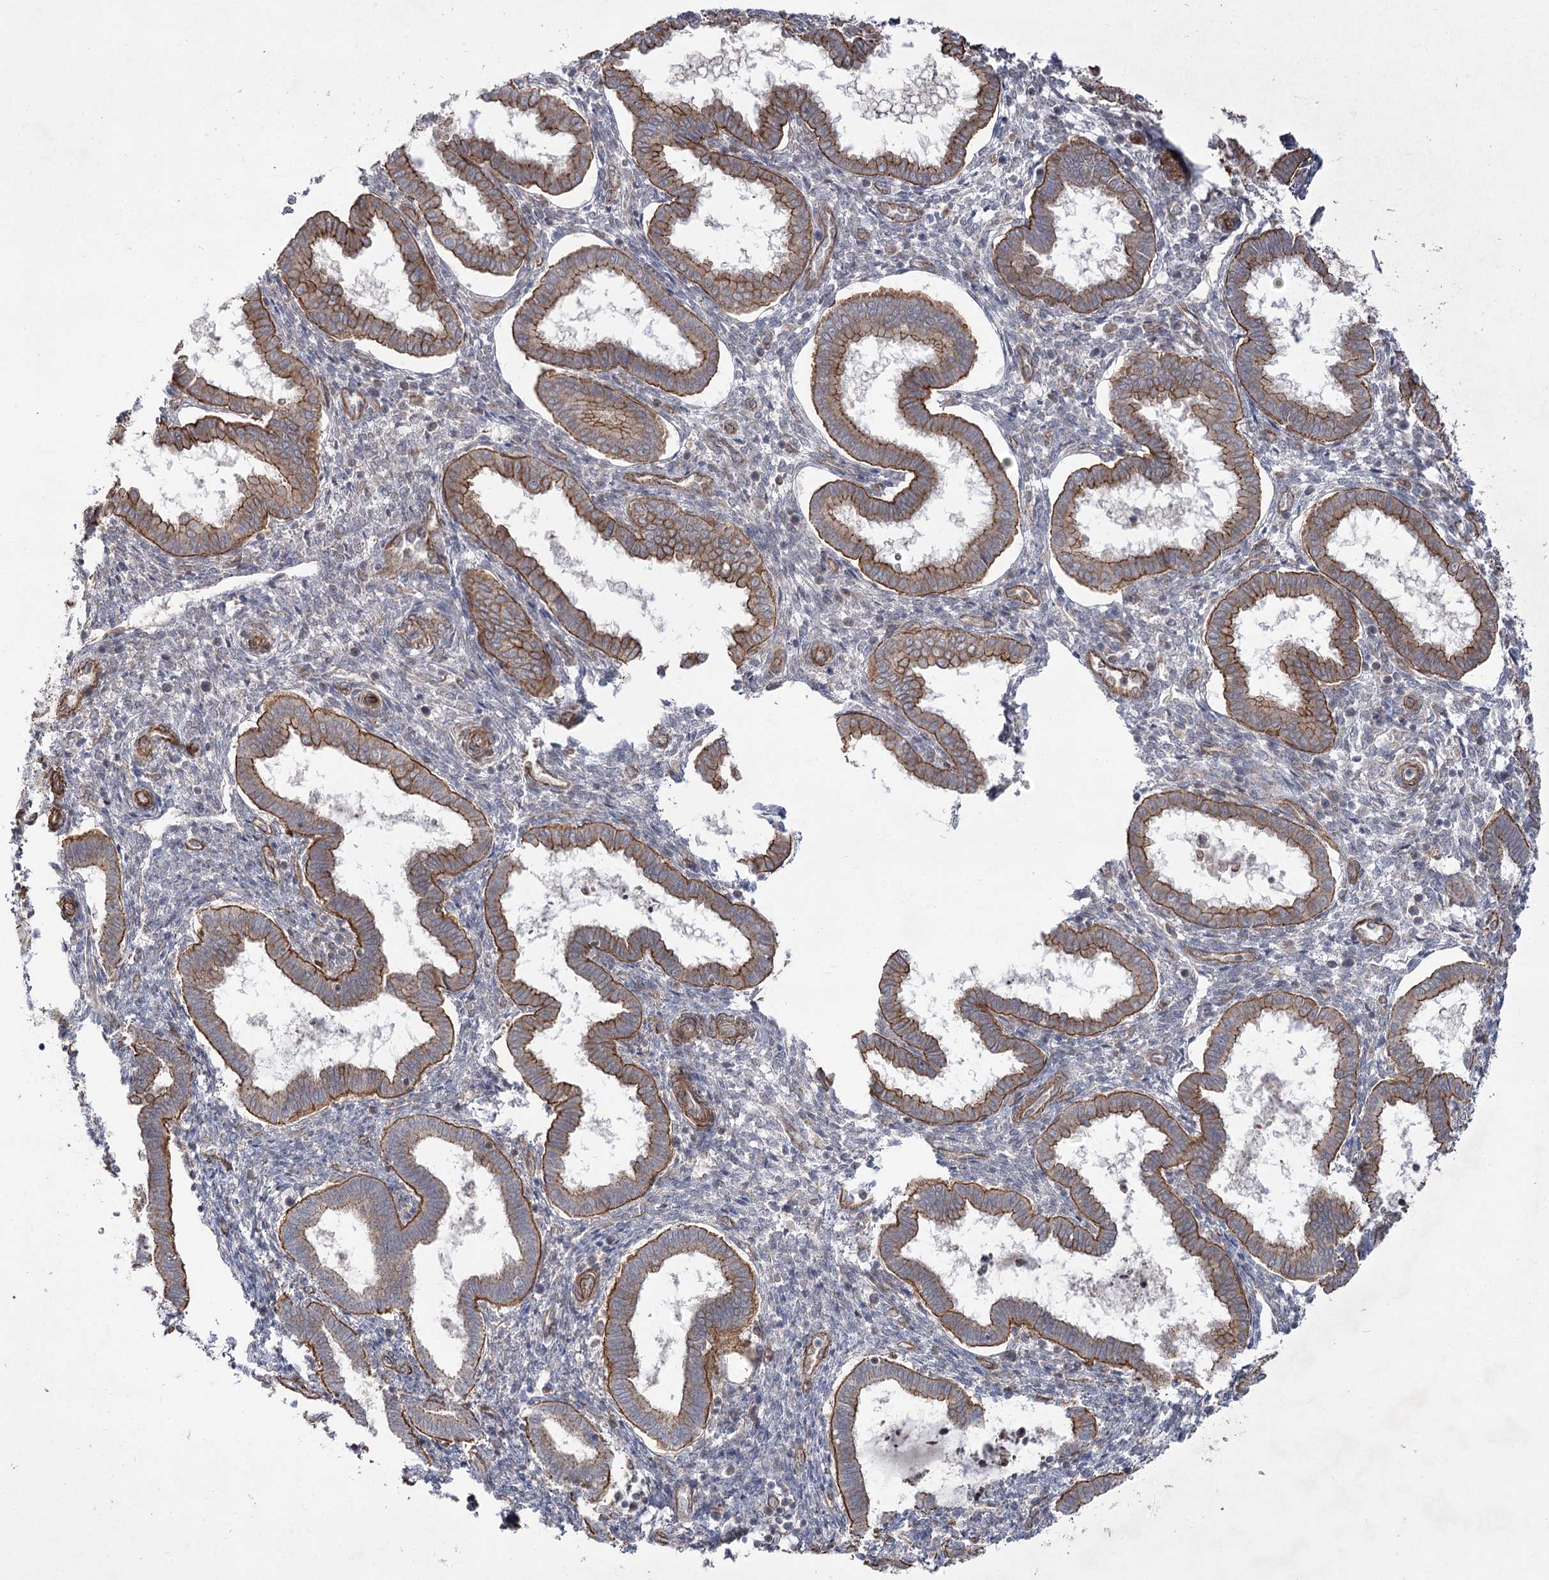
{"staining": {"intensity": "negative", "quantity": "none", "location": "none"}, "tissue": "endometrium", "cell_type": "Cells in endometrial stroma", "image_type": "normal", "snomed": [{"axis": "morphology", "description": "Normal tissue, NOS"}, {"axis": "topography", "description": "Endometrium"}], "caption": "The image reveals no staining of cells in endometrial stroma in unremarkable endometrium. Nuclei are stained in blue.", "gene": "SH3BP5L", "patient": {"sex": "female", "age": 24}}